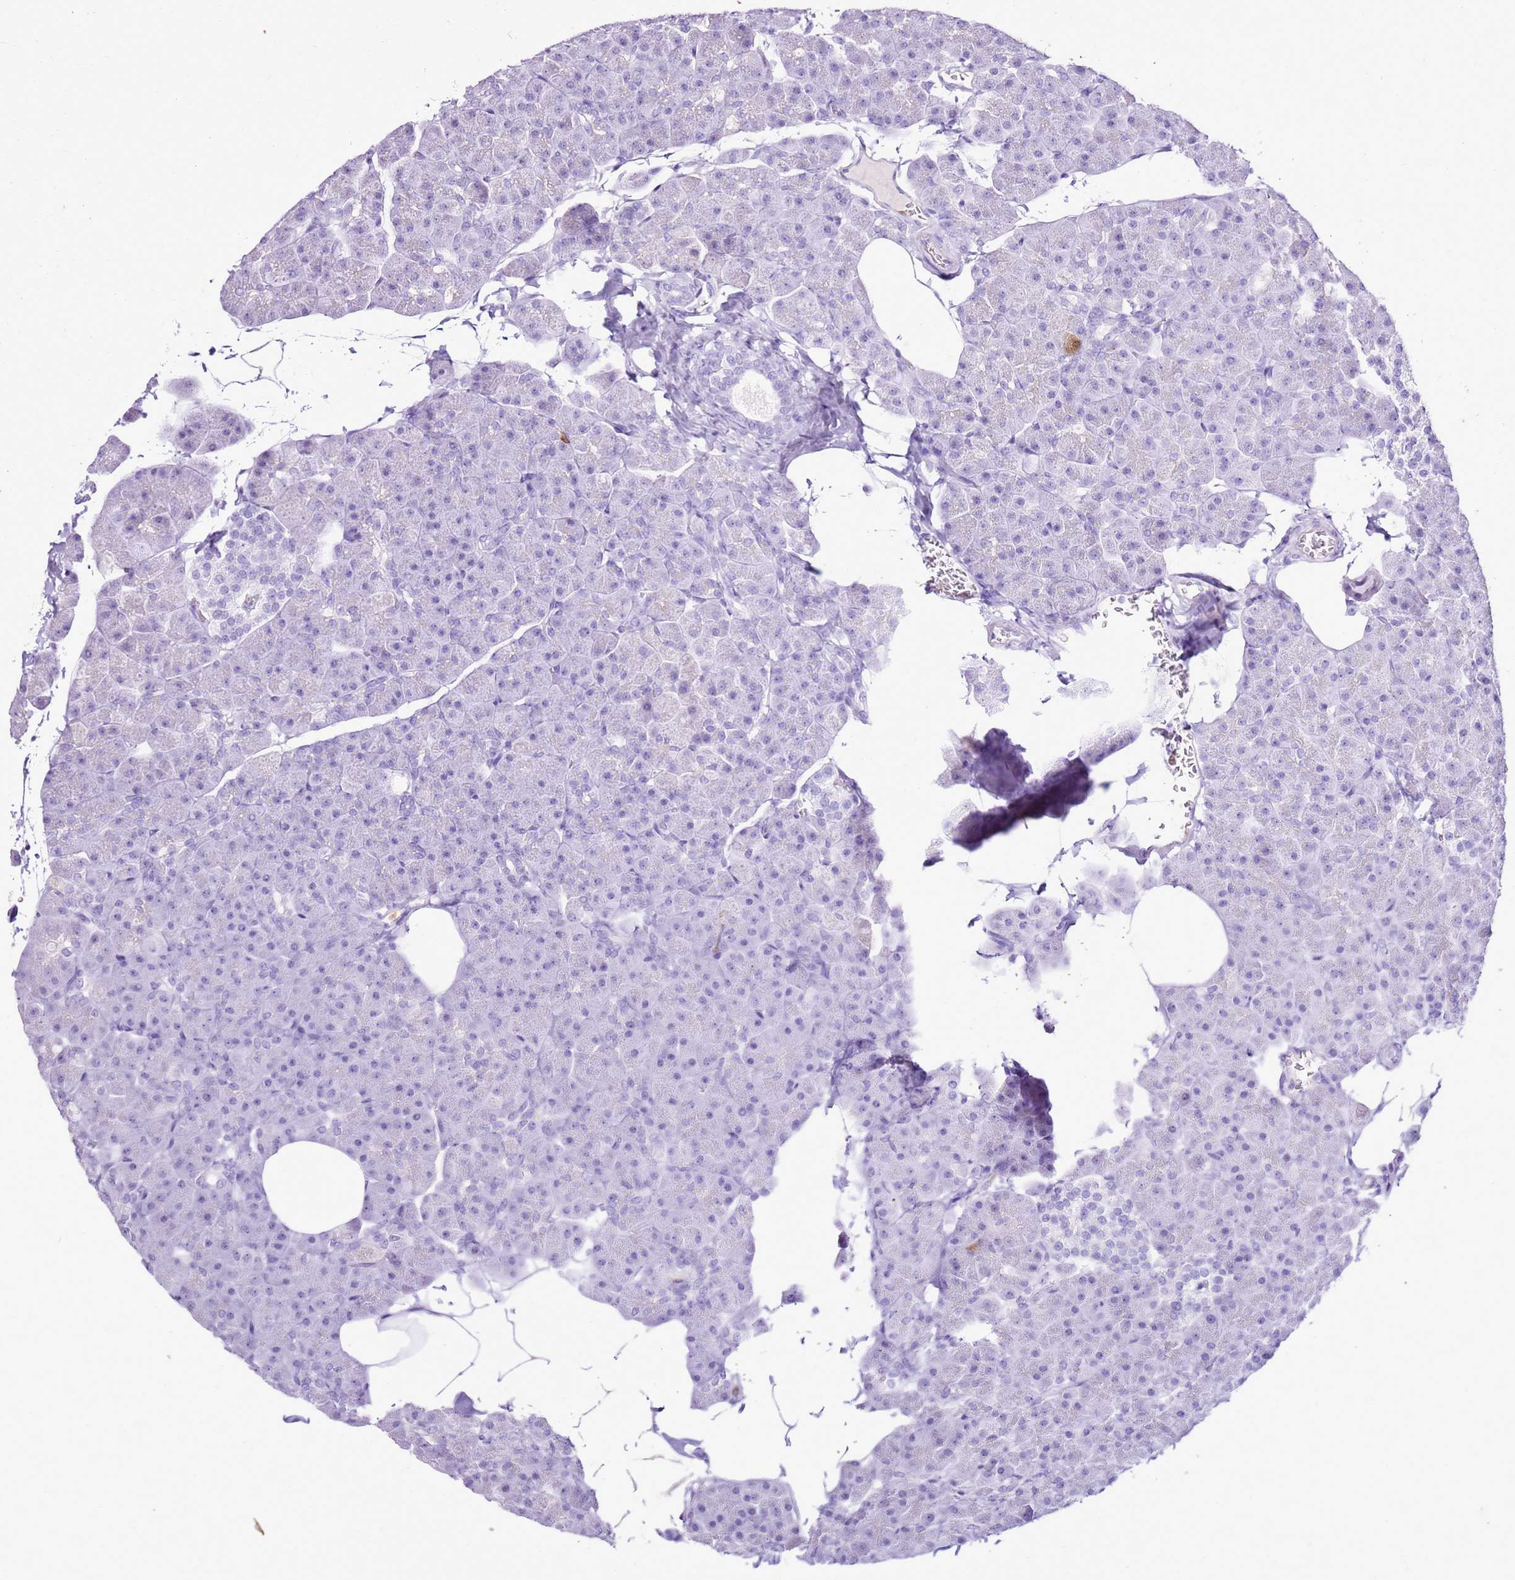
{"staining": {"intensity": "negative", "quantity": "none", "location": "none"}, "tissue": "pancreas", "cell_type": "Exocrine glandular cells", "image_type": "normal", "snomed": [{"axis": "morphology", "description": "Normal tissue, NOS"}, {"axis": "topography", "description": "Pancreas"}], "caption": "DAB immunohistochemical staining of benign human pancreas shows no significant staining in exocrine glandular cells. (DAB (3,3'-diaminobenzidine) immunohistochemistry (IHC) with hematoxylin counter stain).", "gene": "SPC25", "patient": {"sex": "male", "age": 35}}